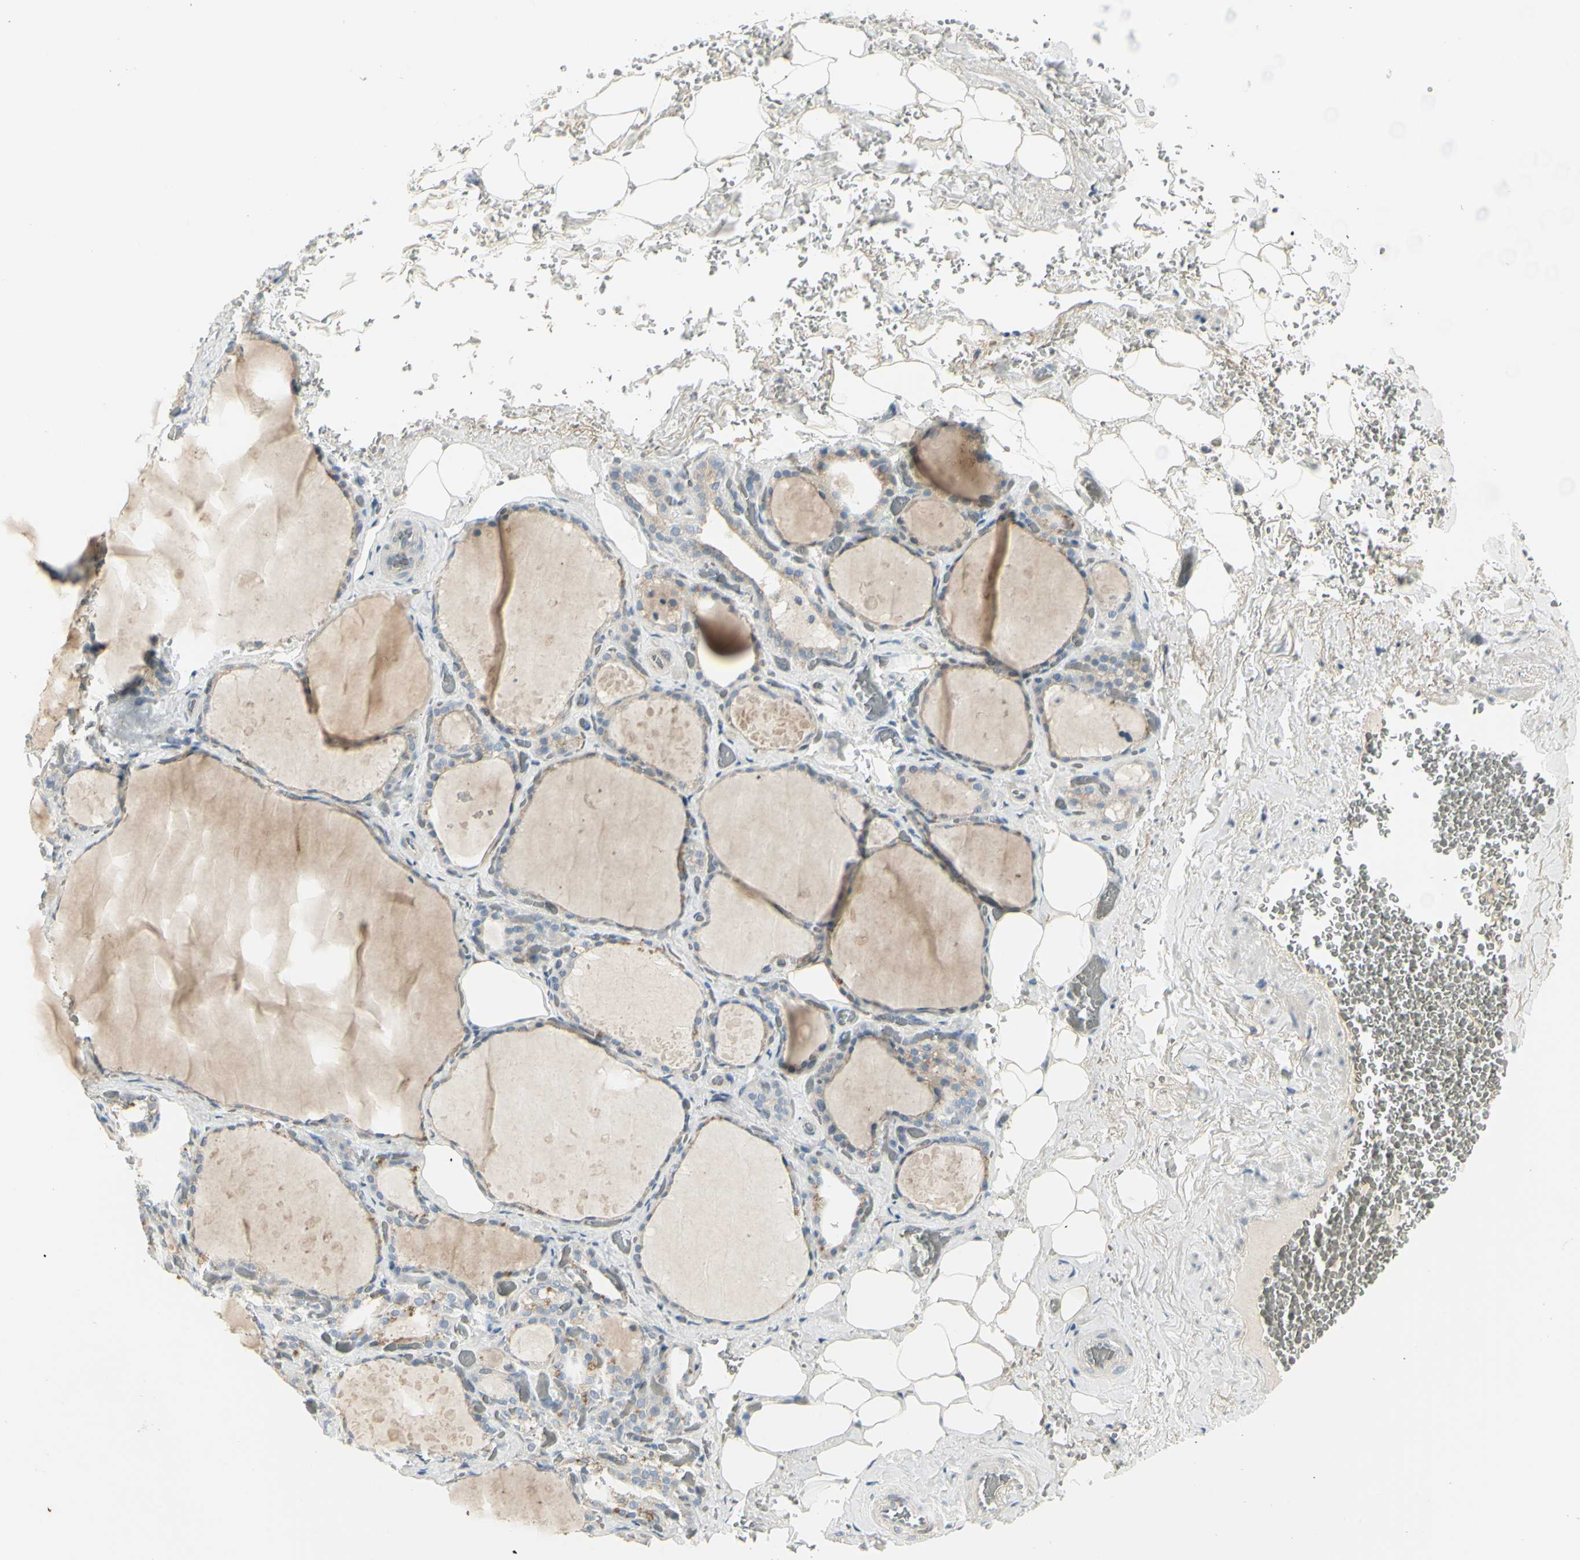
{"staining": {"intensity": "weak", "quantity": ">75%", "location": "cytoplasmic/membranous"}, "tissue": "thyroid gland", "cell_type": "Glandular cells", "image_type": "normal", "snomed": [{"axis": "morphology", "description": "Normal tissue, NOS"}, {"axis": "topography", "description": "Thyroid gland"}], "caption": "DAB immunohistochemical staining of unremarkable human thyroid gland shows weak cytoplasmic/membranous protein expression in about >75% of glandular cells. The staining is performed using DAB brown chromogen to label protein expression. The nuclei are counter-stained blue using hematoxylin.", "gene": "CCNB2", "patient": {"sex": "male", "age": 61}}